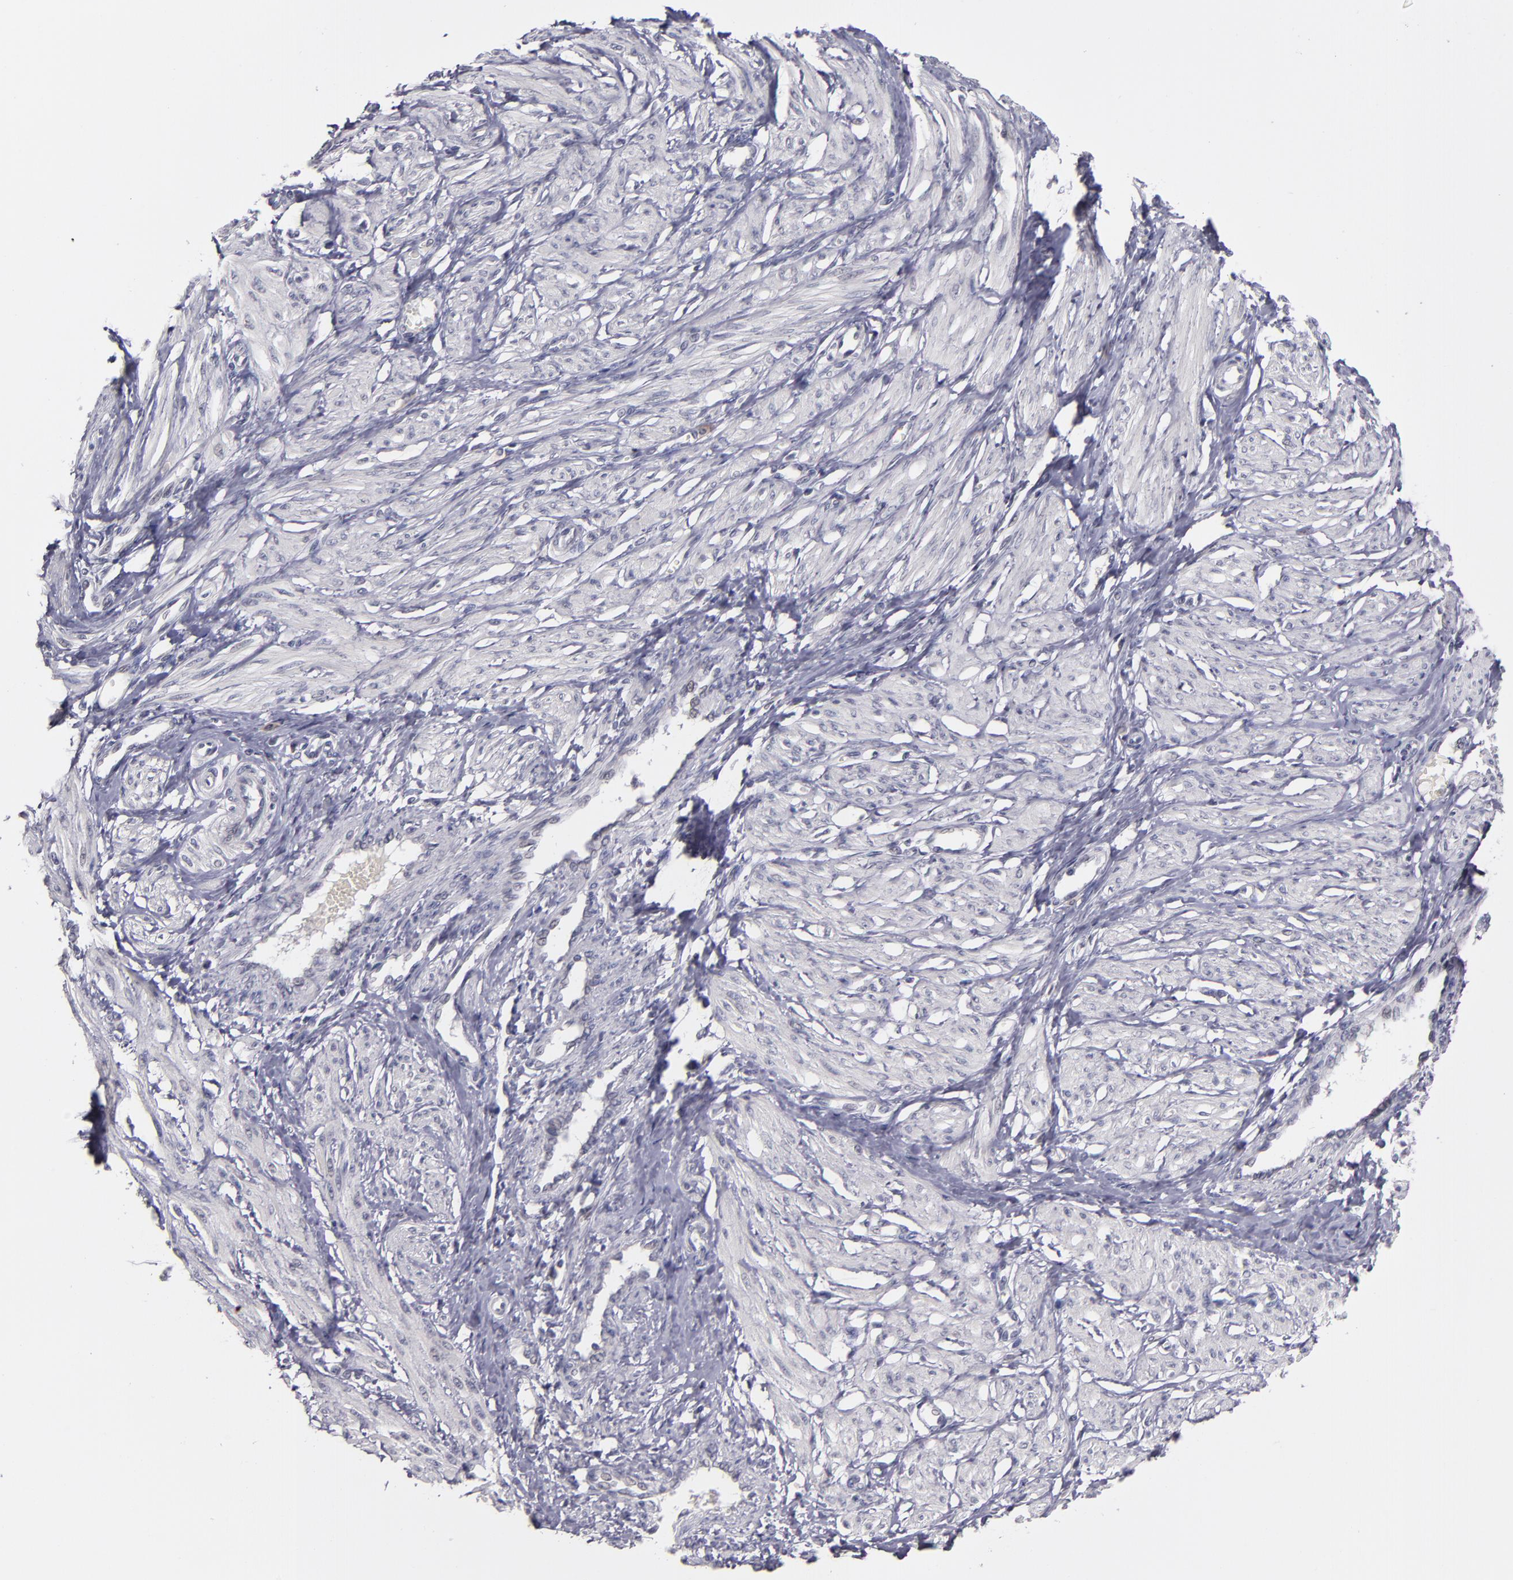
{"staining": {"intensity": "negative", "quantity": "none", "location": "none"}, "tissue": "smooth muscle", "cell_type": "Smooth muscle cells", "image_type": "normal", "snomed": [{"axis": "morphology", "description": "Normal tissue, NOS"}, {"axis": "topography", "description": "Smooth muscle"}, {"axis": "topography", "description": "Uterus"}], "caption": "High magnification brightfield microscopy of normal smooth muscle stained with DAB (brown) and counterstained with hematoxylin (blue): smooth muscle cells show no significant staining.", "gene": "CDC7", "patient": {"sex": "female", "age": 39}}